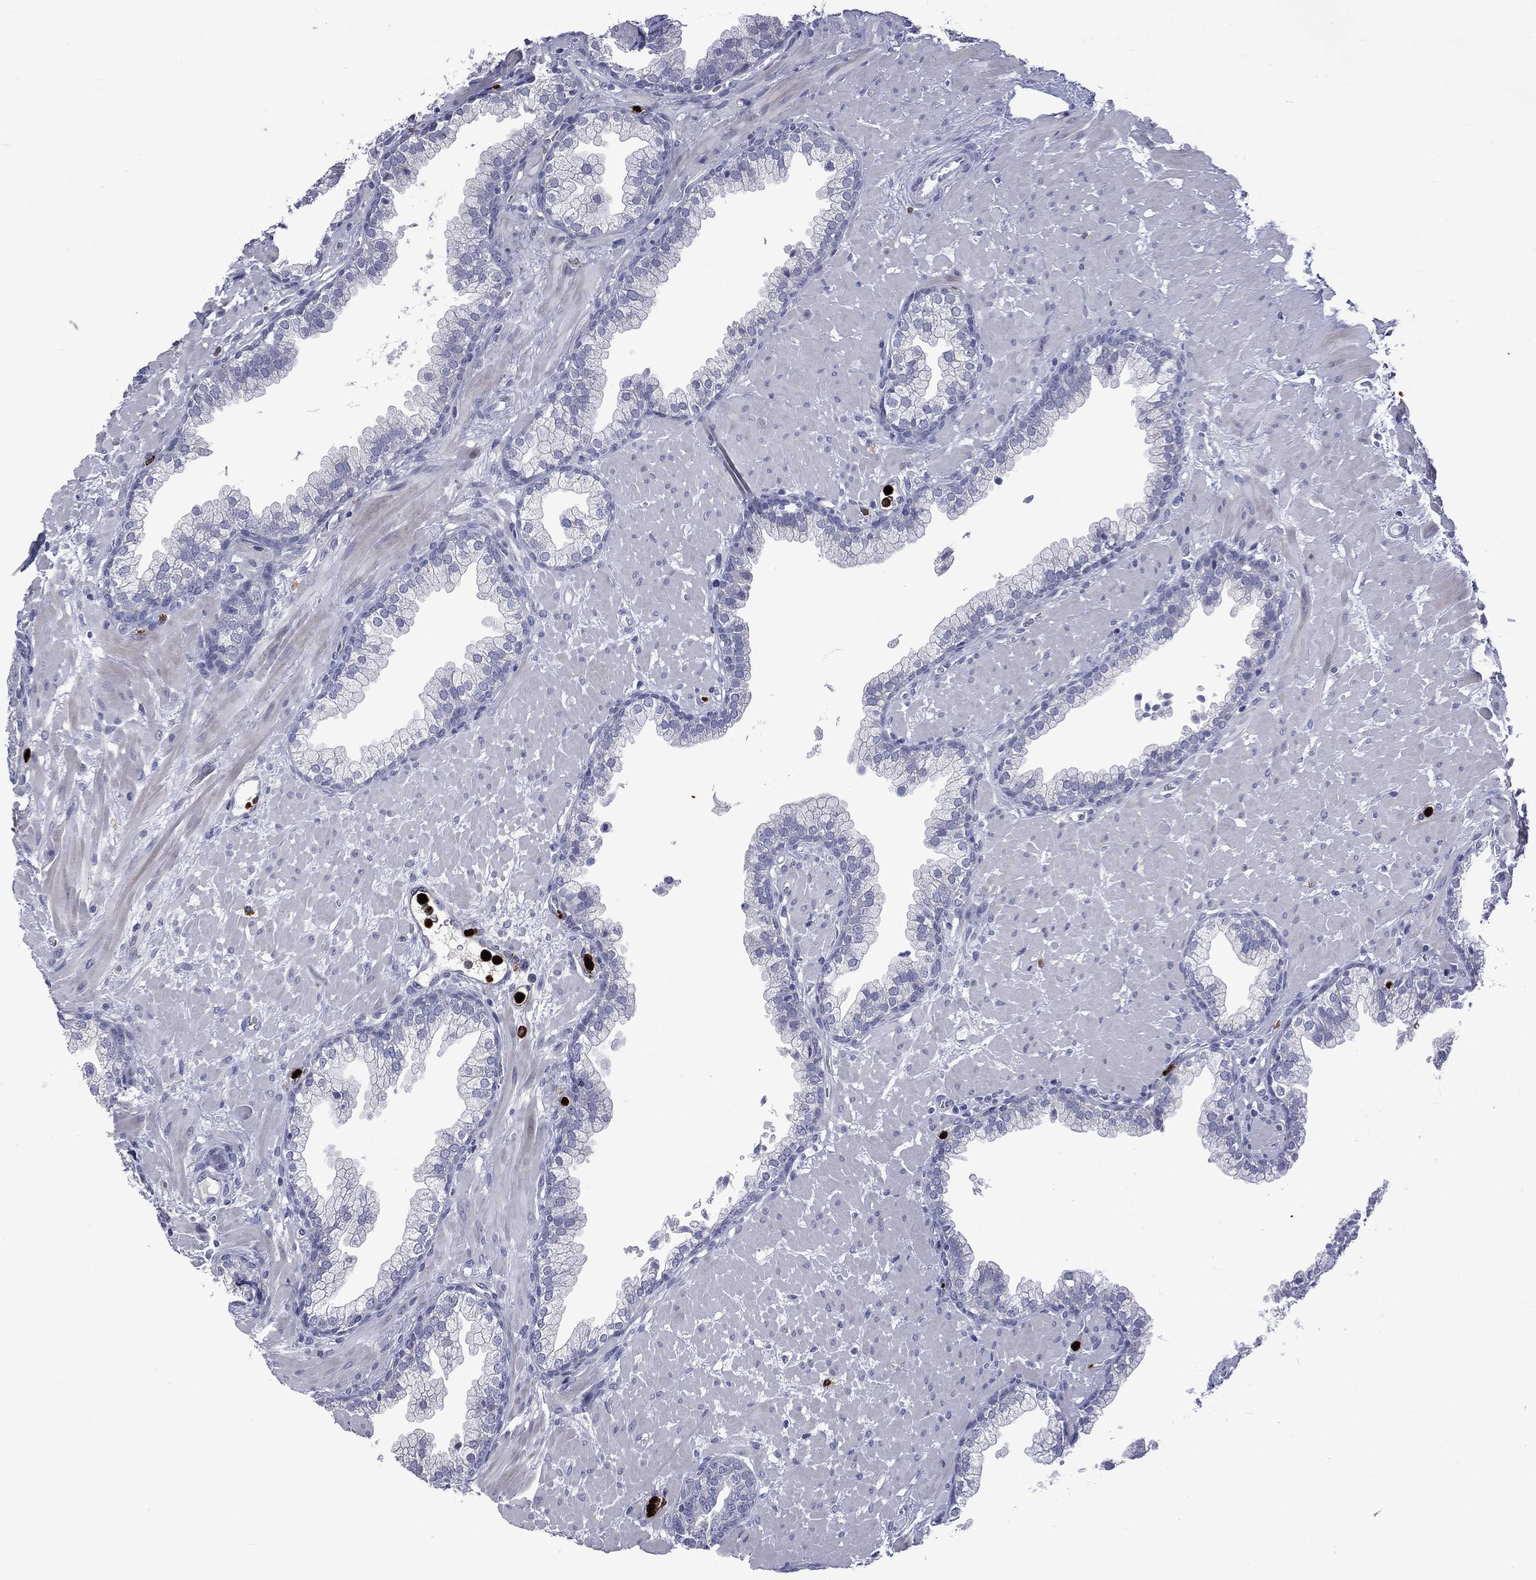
{"staining": {"intensity": "negative", "quantity": "none", "location": "none"}, "tissue": "prostate", "cell_type": "Glandular cells", "image_type": "normal", "snomed": [{"axis": "morphology", "description": "Normal tissue, NOS"}, {"axis": "topography", "description": "Prostate"}], "caption": "High magnification brightfield microscopy of normal prostate stained with DAB (3,3'-diaminobenzidine) (brown) and counterstained with hematoxylin (blue): glandular cells show no significant expression. (Brightfield microscopy of DAB immunohistochemistry at high magnification).", "gene": "ELANE", "patient": {"sex": "male", "age": 63}}